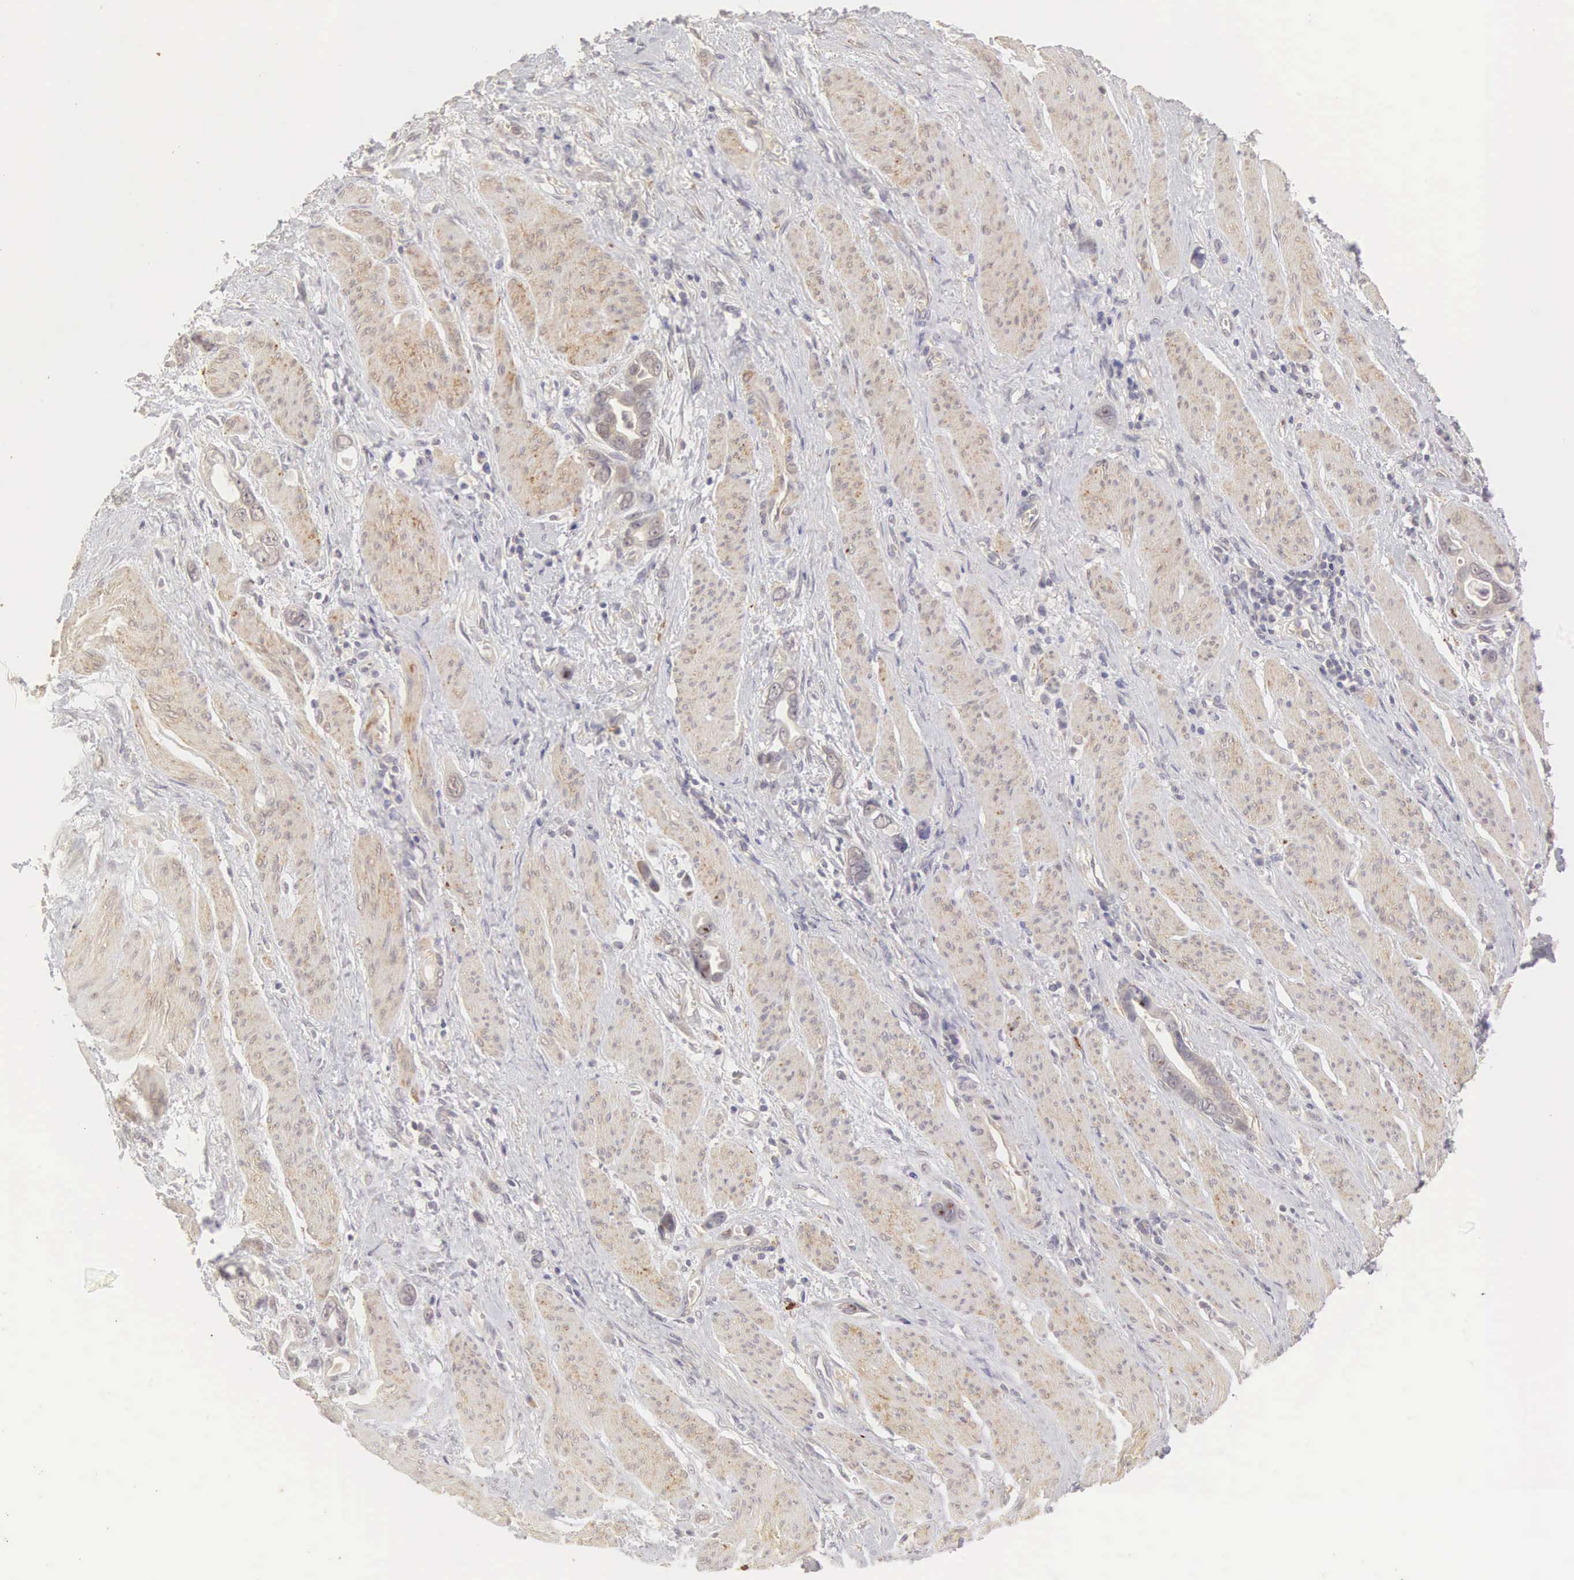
{"staining": {"intensity": "weak", "quantity": "<25%", "location": "cytoplasmic/membranous"}, "tissue": "stomach cancer", "cell_type": "Tumor cells", "image_type": "cancer", "snomed": [{"axis": "morphology", "description": "Adenocarcinoma, NOS"}, {"axis": "topography", "description": "Stomach"}], "caption": "DAB (3,3'-diaminobenzidine) immunohistochemical staining of stomach cancer (adenocarcinoma) displays no significant staining in tumor cells.", "gene": "CD1A", "patient": {"sex": "male", "age": 78}}